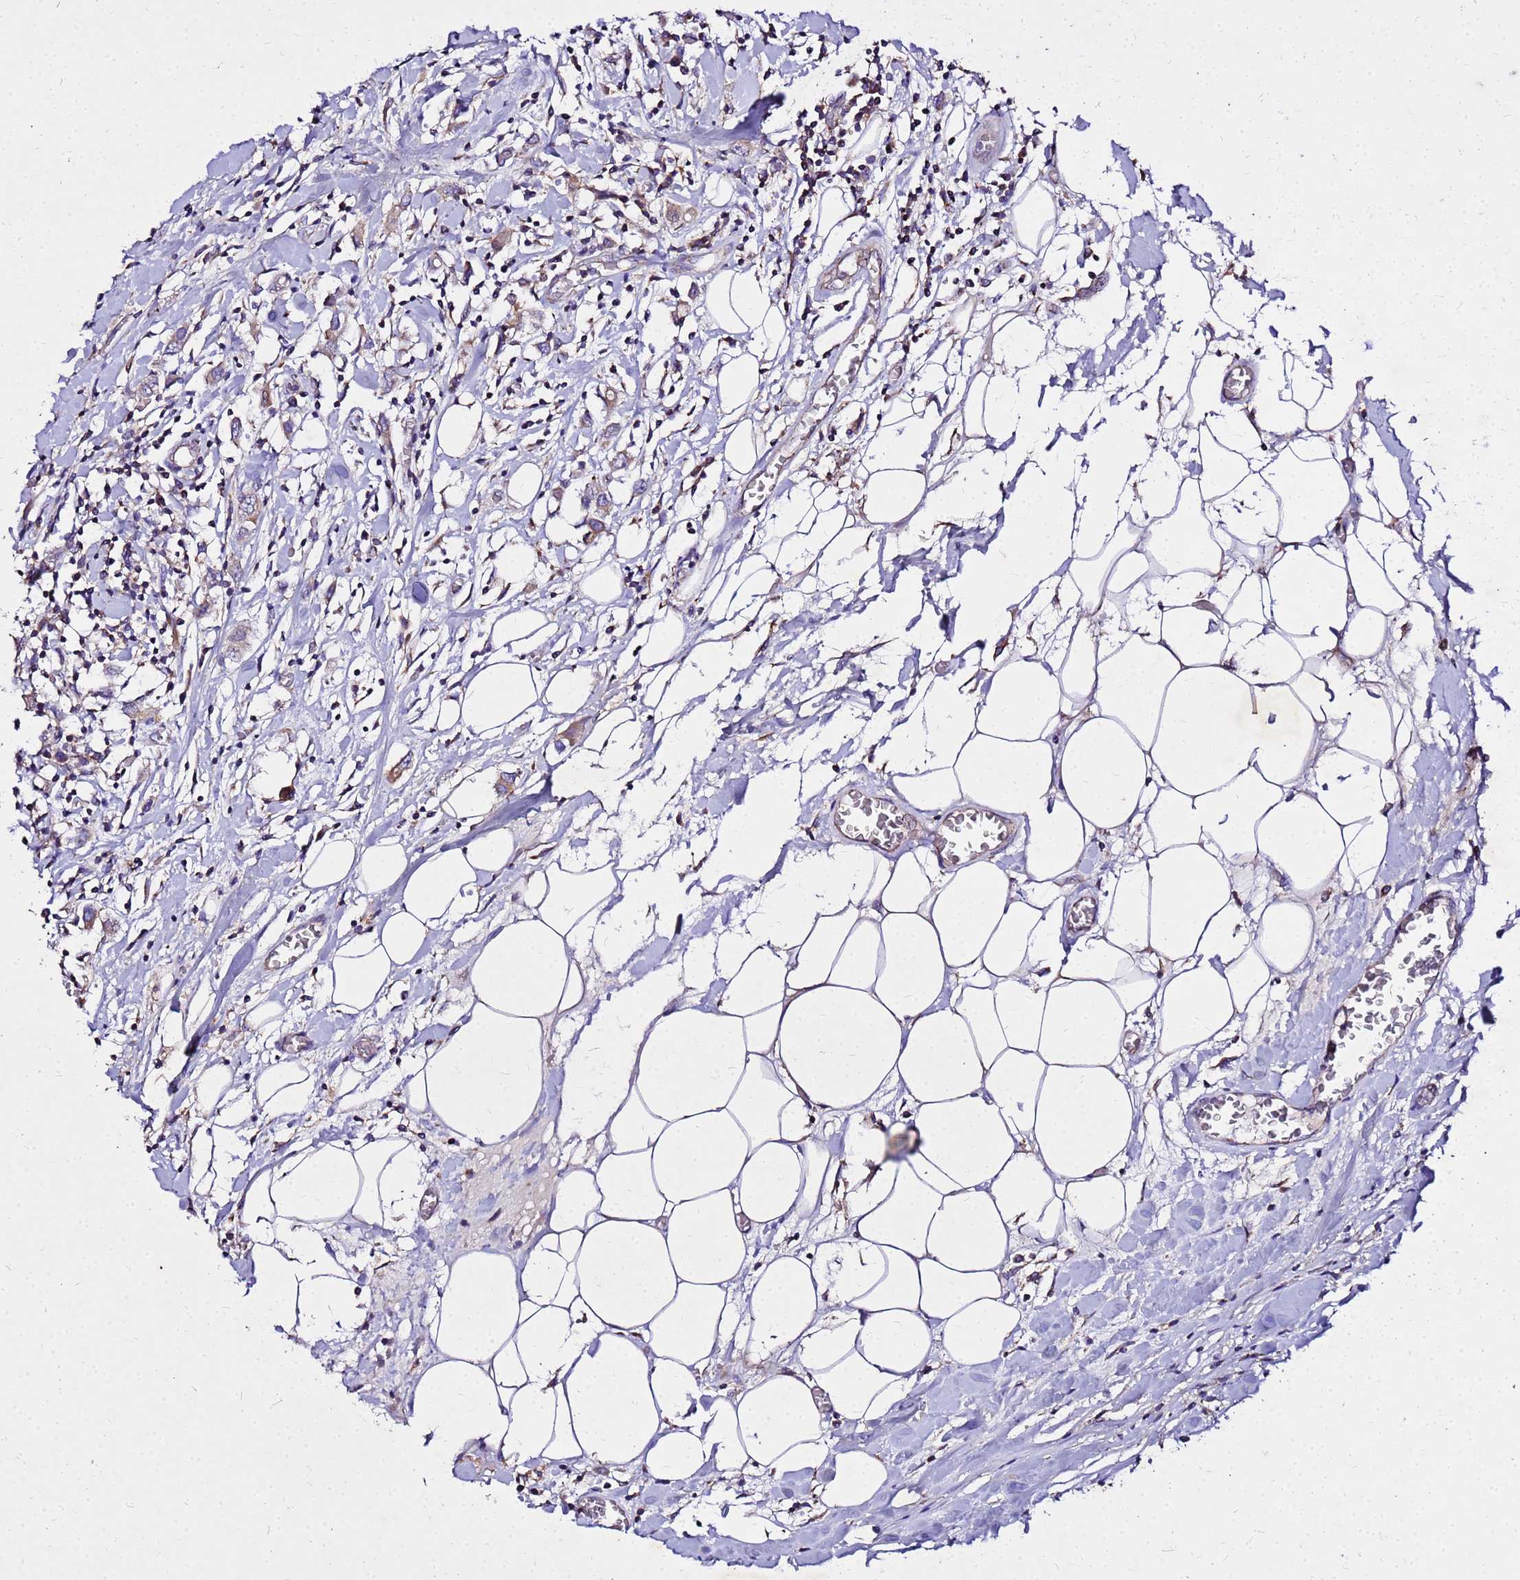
{"staining": {"intensity": "moderate", "quantity": ">75%", "location": "cytoplasmic/membranous"}, "tissue": "breast cancer", "cell_type": "Tumor cells", "image_type": "cancer", "snomed": [{"axis": "morphology", "description": "Duct carcinoma"}, {"axis": "topography", "description": "Breast"}], "caption": "This micrograph shows immunohistochemistry staining of intraductal carcinoma (breast), with medium moderate cytoplasmic/membranous positivity in approximately >75% of tumor cells.", "gene": "COX14", "patient": {"sex": "female", "age": 61}}